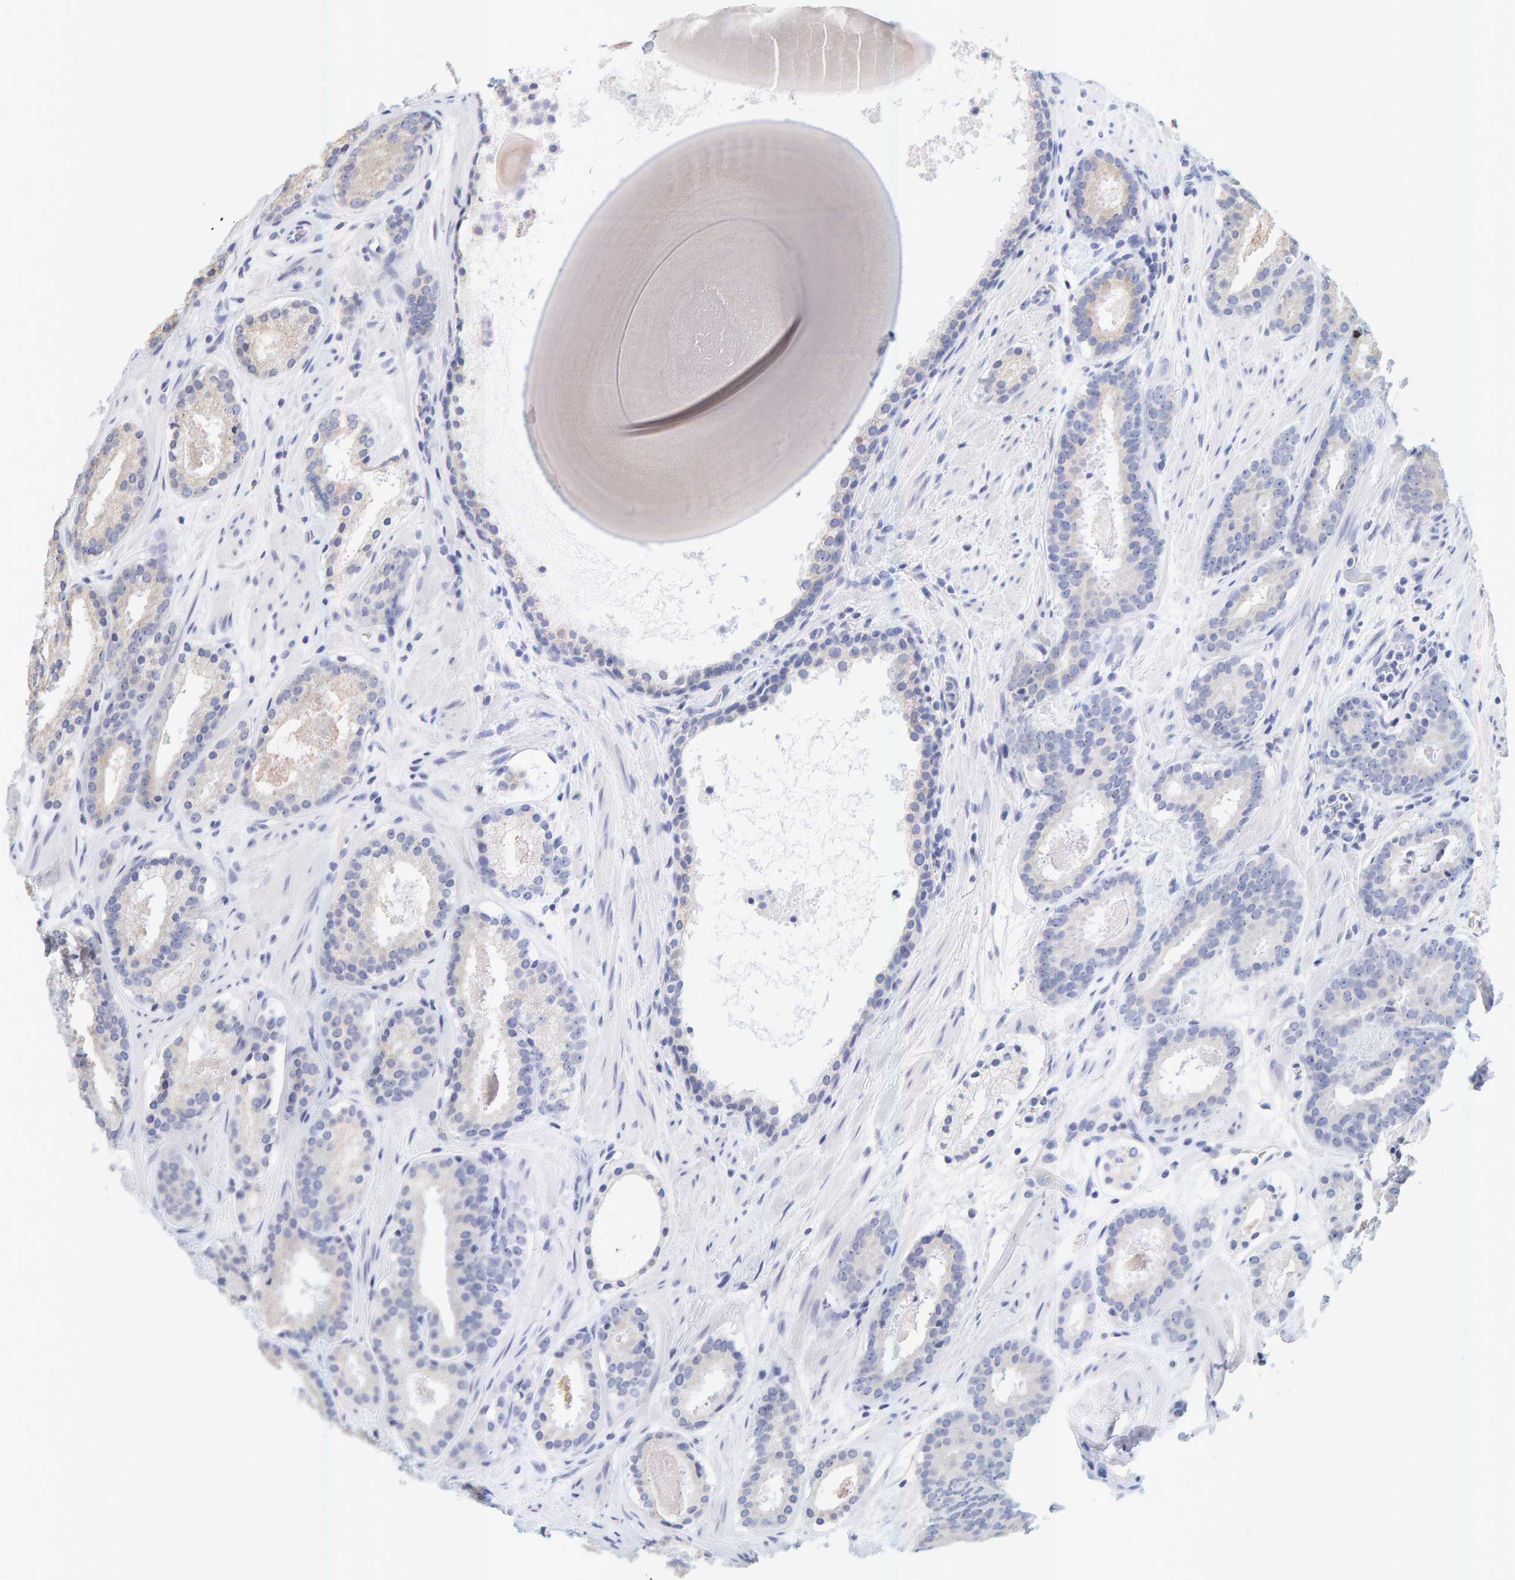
{"staining": {"intensity": "negative", "quantity": "none", "location": "none"}, "tissue": "prostate cancer", "cell_type": "Tumor cells", "image_type": "cancer", "snomed": [{"axis": "morphology", "description": "Adenocarcinoma, Low grade"}, {"axis": "topography", "description": "Prostate"}], "caption": "High magnification brightfield microscopy of adenocarcinoma (low-grade) (prostate) stained with DAB (brown) and counterstained with hematoxylin (blue): tumor cells show no significant staining.", "gene": "SGPL1", "patient": {"sex": "male", "age": 69}}